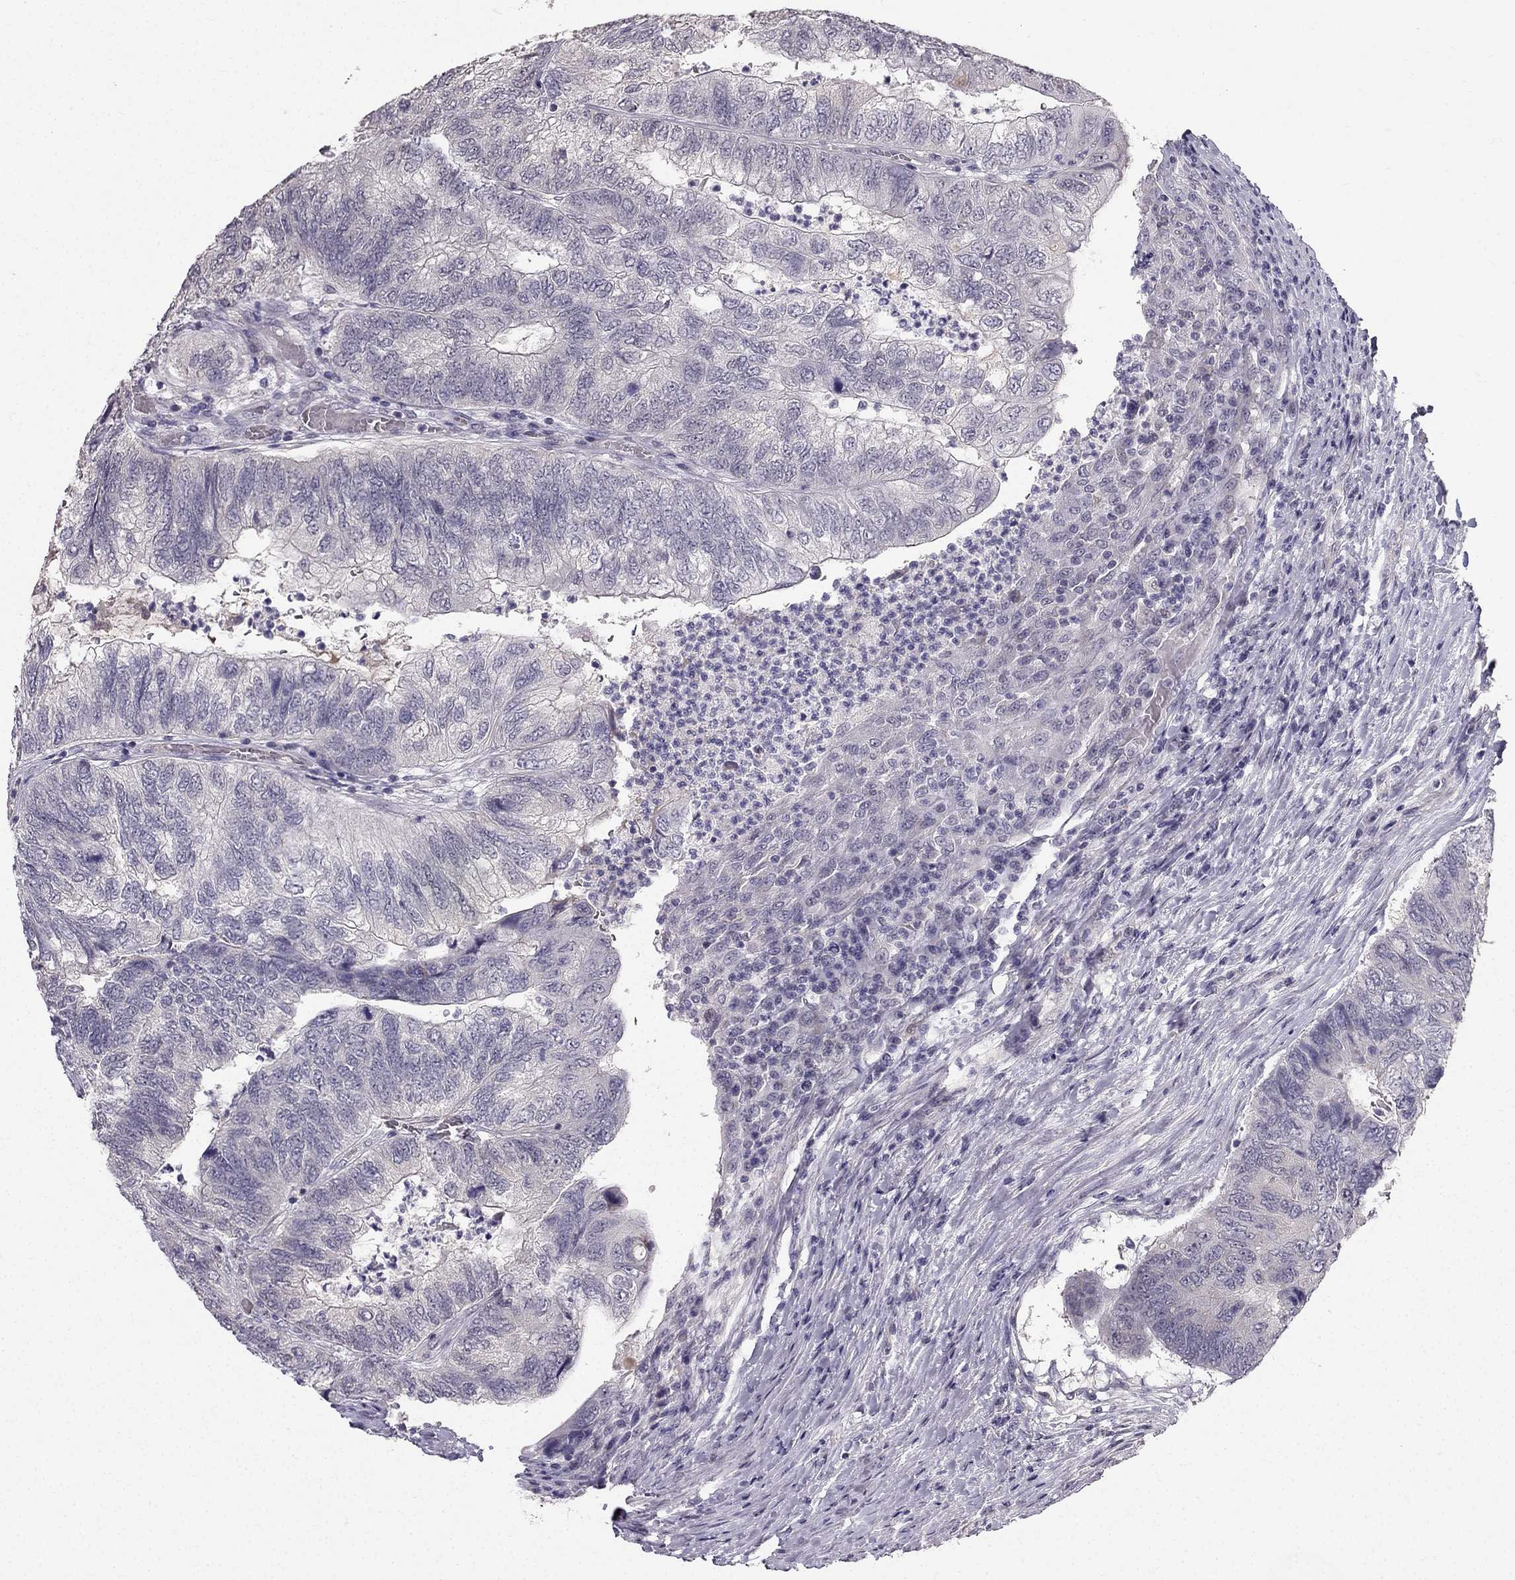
{"staining": {"intensity": "negative", "quantity": "none", "location": "none"}, "tissue": "colorectal cancer", "cell_type": "Tumor cells", "image_type": "cancer", "snomed": [{"axis": "morphology", "description": "Adenocarcinoma, NOS"}, {"axis": "topography", "description": "Colon"}], "caption": "Immunohistochemistry (IHC) photomicrograph of neoplastic tissue: adenocarcinoma (colorectal) stained with DAB reveals no significant protein expression in tumor cells.", "gene": "TSPYL5", "patient": {"sex": "female", "age": 67}}